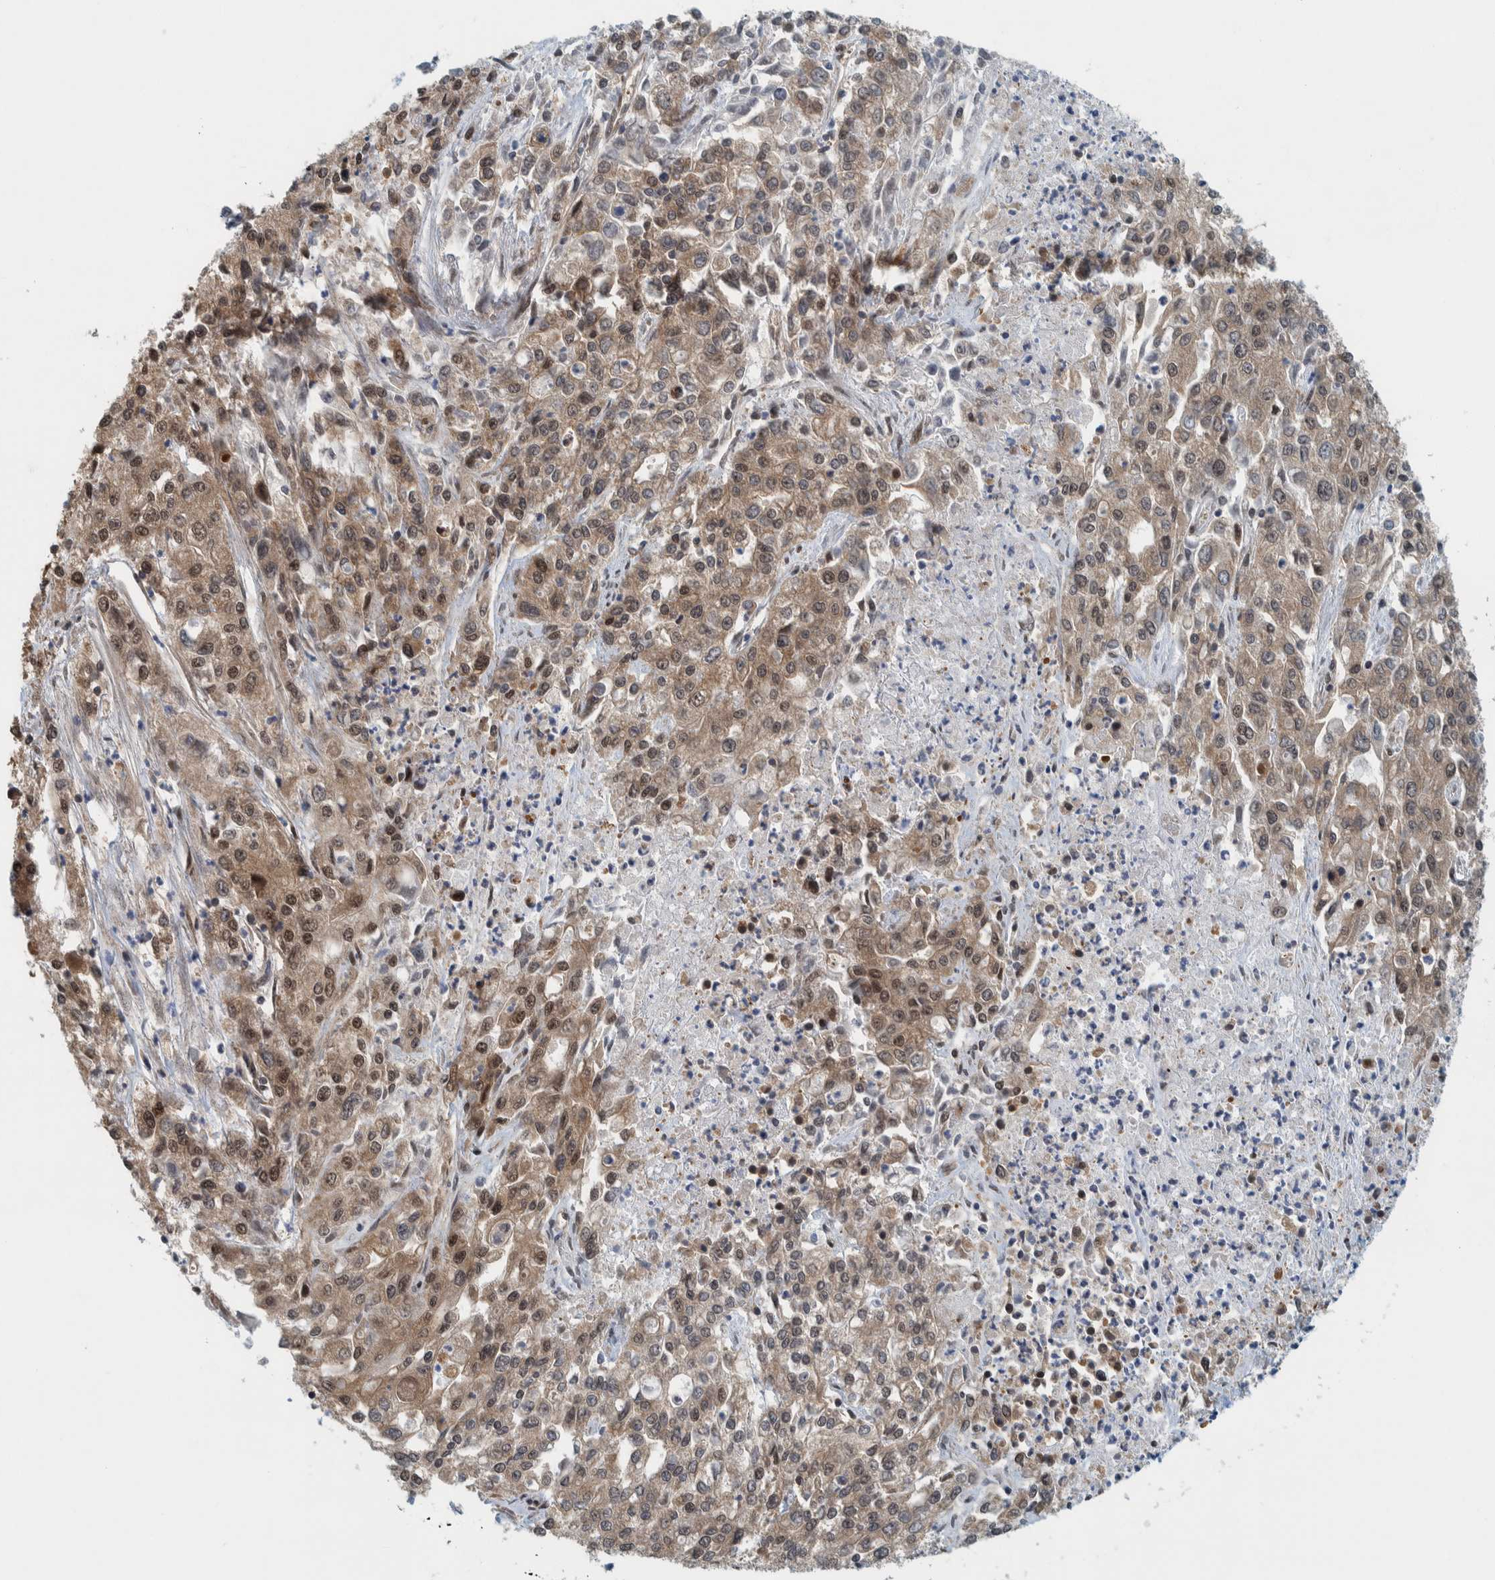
{"staining": {"intensity": "moderate", "quantity": ">75%", "location": "cytoplasmic/membranous,nuclear"}, "tissue": "endometrial cancer", "cell_type": "Tumor cells", "image_type": "cancer", "snomed": [{"axis": "morphology", "description": "Adenocarcinoma, NOS"}, {"axis": "topography", "description": "Endometrium"}], "caption": "A high-resolution image shows IHC staining of endometrial adenocarcinoma, which shows moderate cytoplasmic/membranous and nuclear positivity in about >75% of tumor cells.", "gene": "COPS3", "patient": {"sex": "female", "age": 49}}